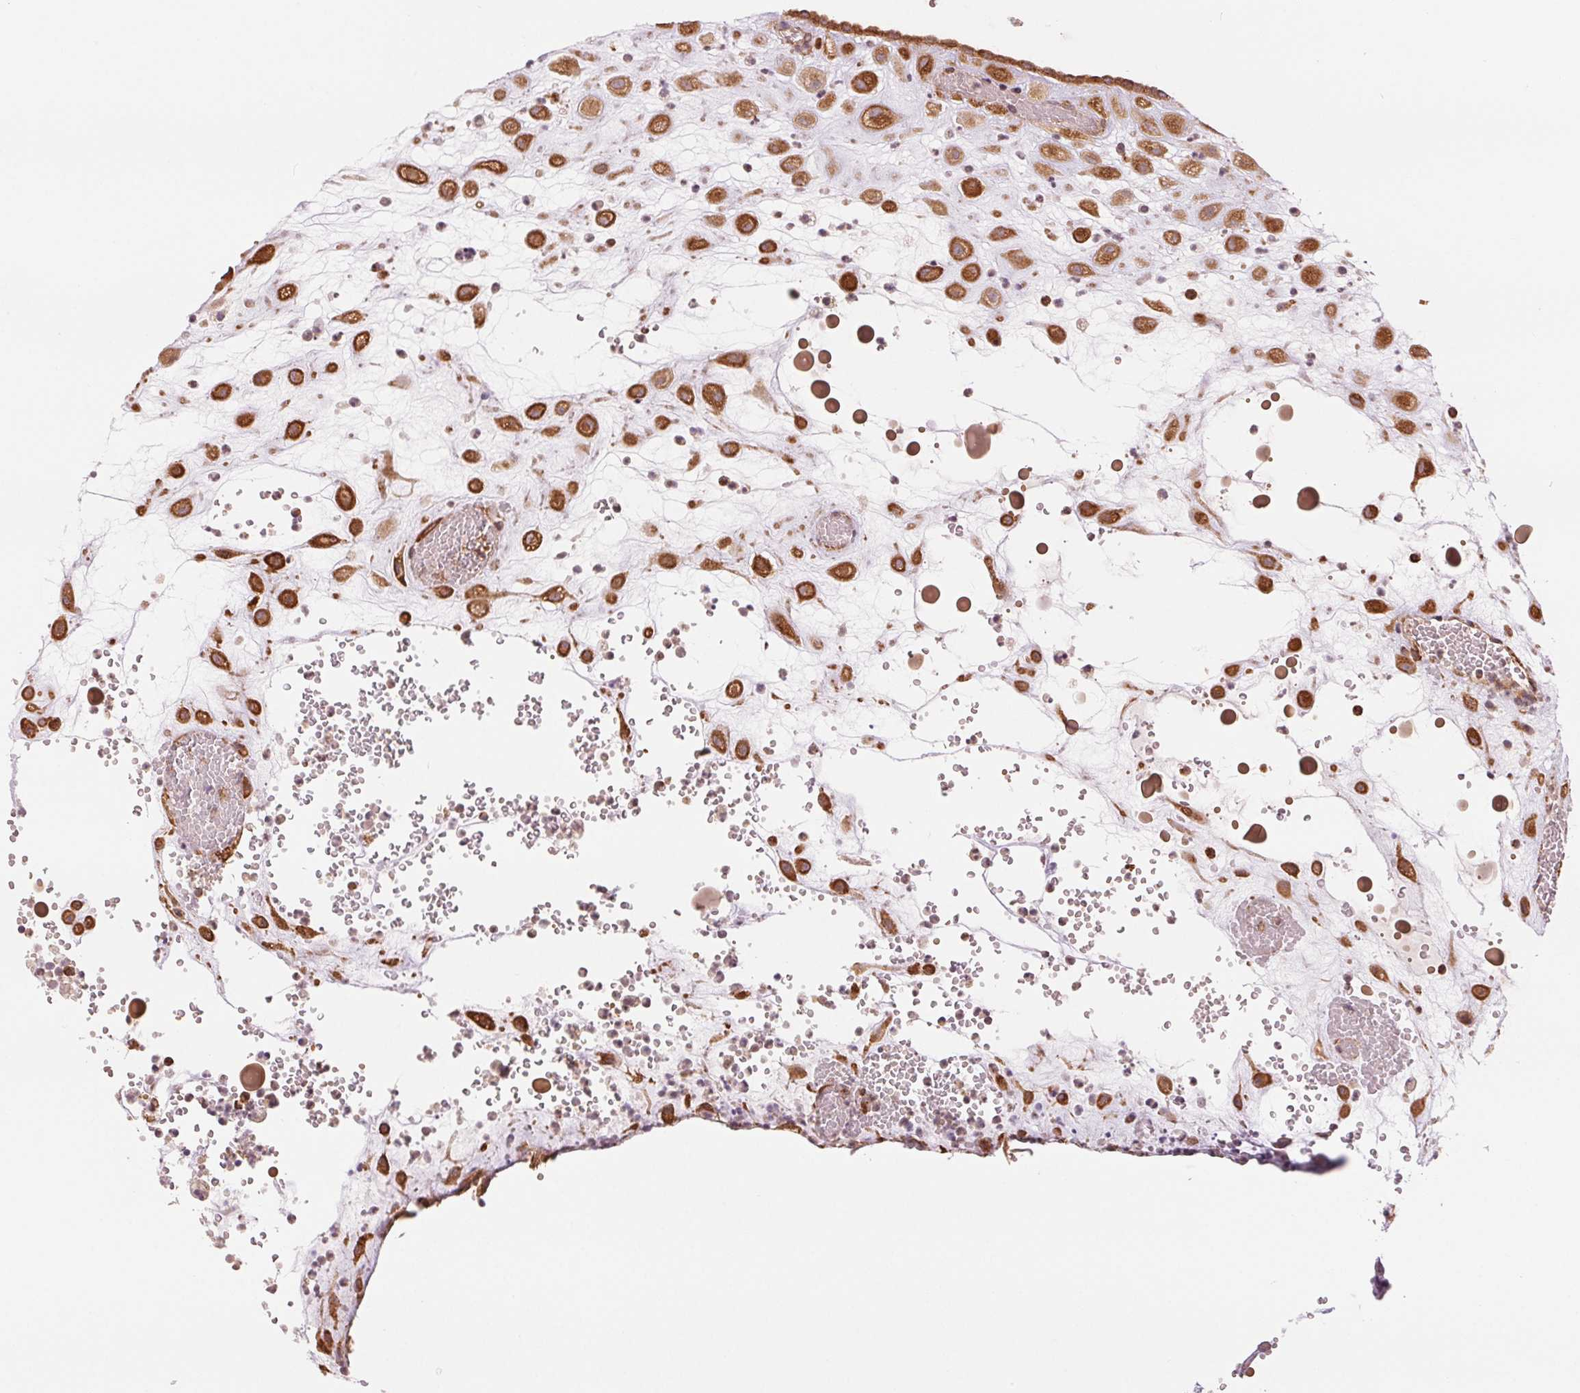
{"staining": {"intensity": "strong", "quantity": ">75%", "location": "cytoplasmic/membranous"}, "tissue": "placenta", "cell_type": "Decidual cells", "image_type": "normal", "snomed": [{"axis": "morphology", "description": "Normal tissue, NOS"}, {"axis": "topography", "description": "Placenta"}], "caption": "Brown immunohistochemical staining in benign placenta shows strong cytoplasmic/membranous positivity in about >75% of decidual cells.", "gene": "SLC20A1", "patient": {"sex": "female", "age": 24}}